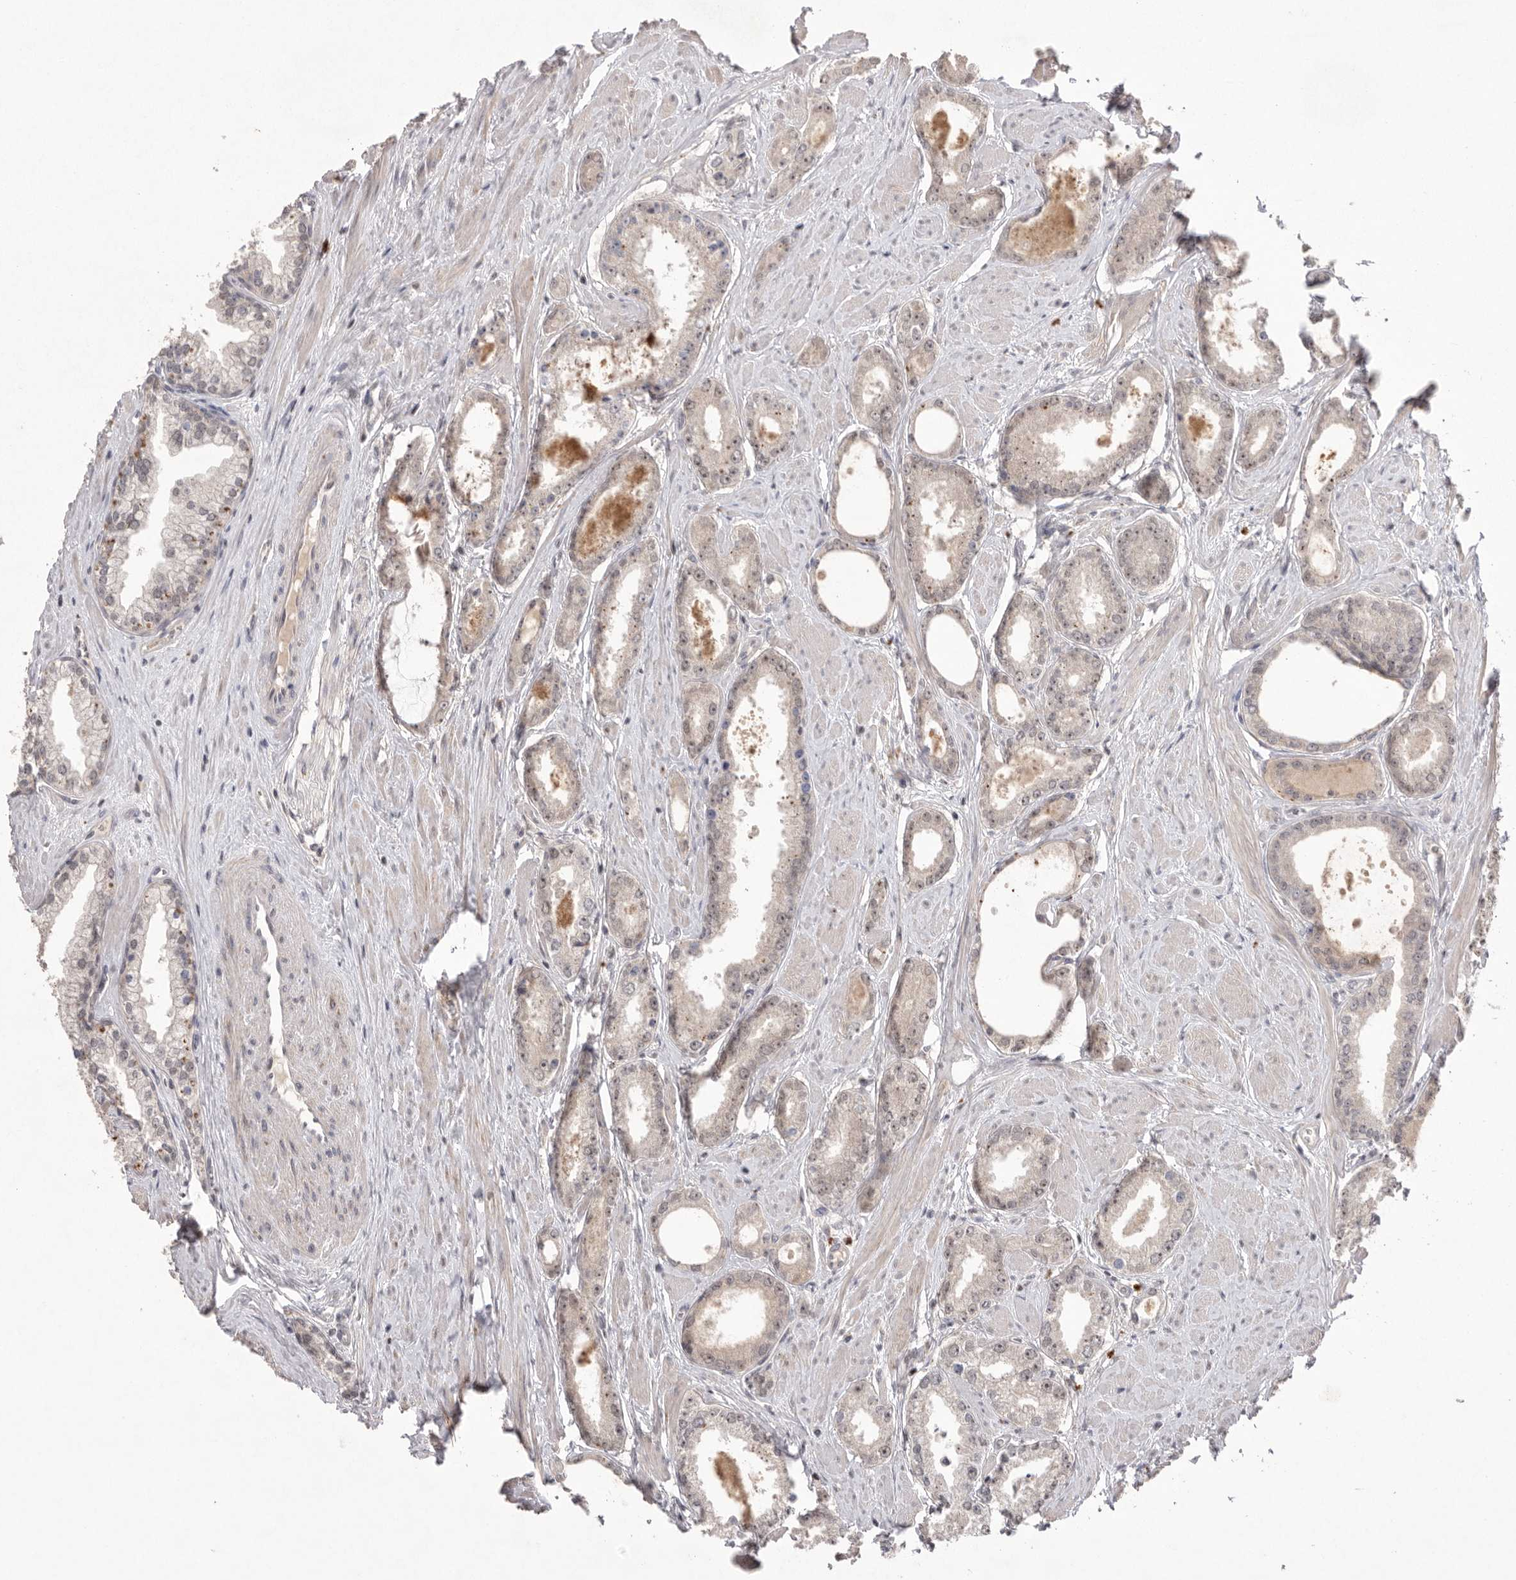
{"staining": {"intensity": "weak", "quantity": ">75%", "location": "nuclear"}, "tissue": "prostate cancer", "cell_type": "Tumor cells", "image_type": "cancer", "snomed": [{"axis": "morphology", "description": "Adenocarcinoma, Low grade"}, {"axis": "topography", "description": "Prostate"}], "caption": "Protein staining of low-grade adenocarcinoma (prostate) tissue demonstrates weak nuclear staining in approximately >75% of tumor cells.", "gene": "HUS1", "patient": {"sex": "male", "age": 62}}